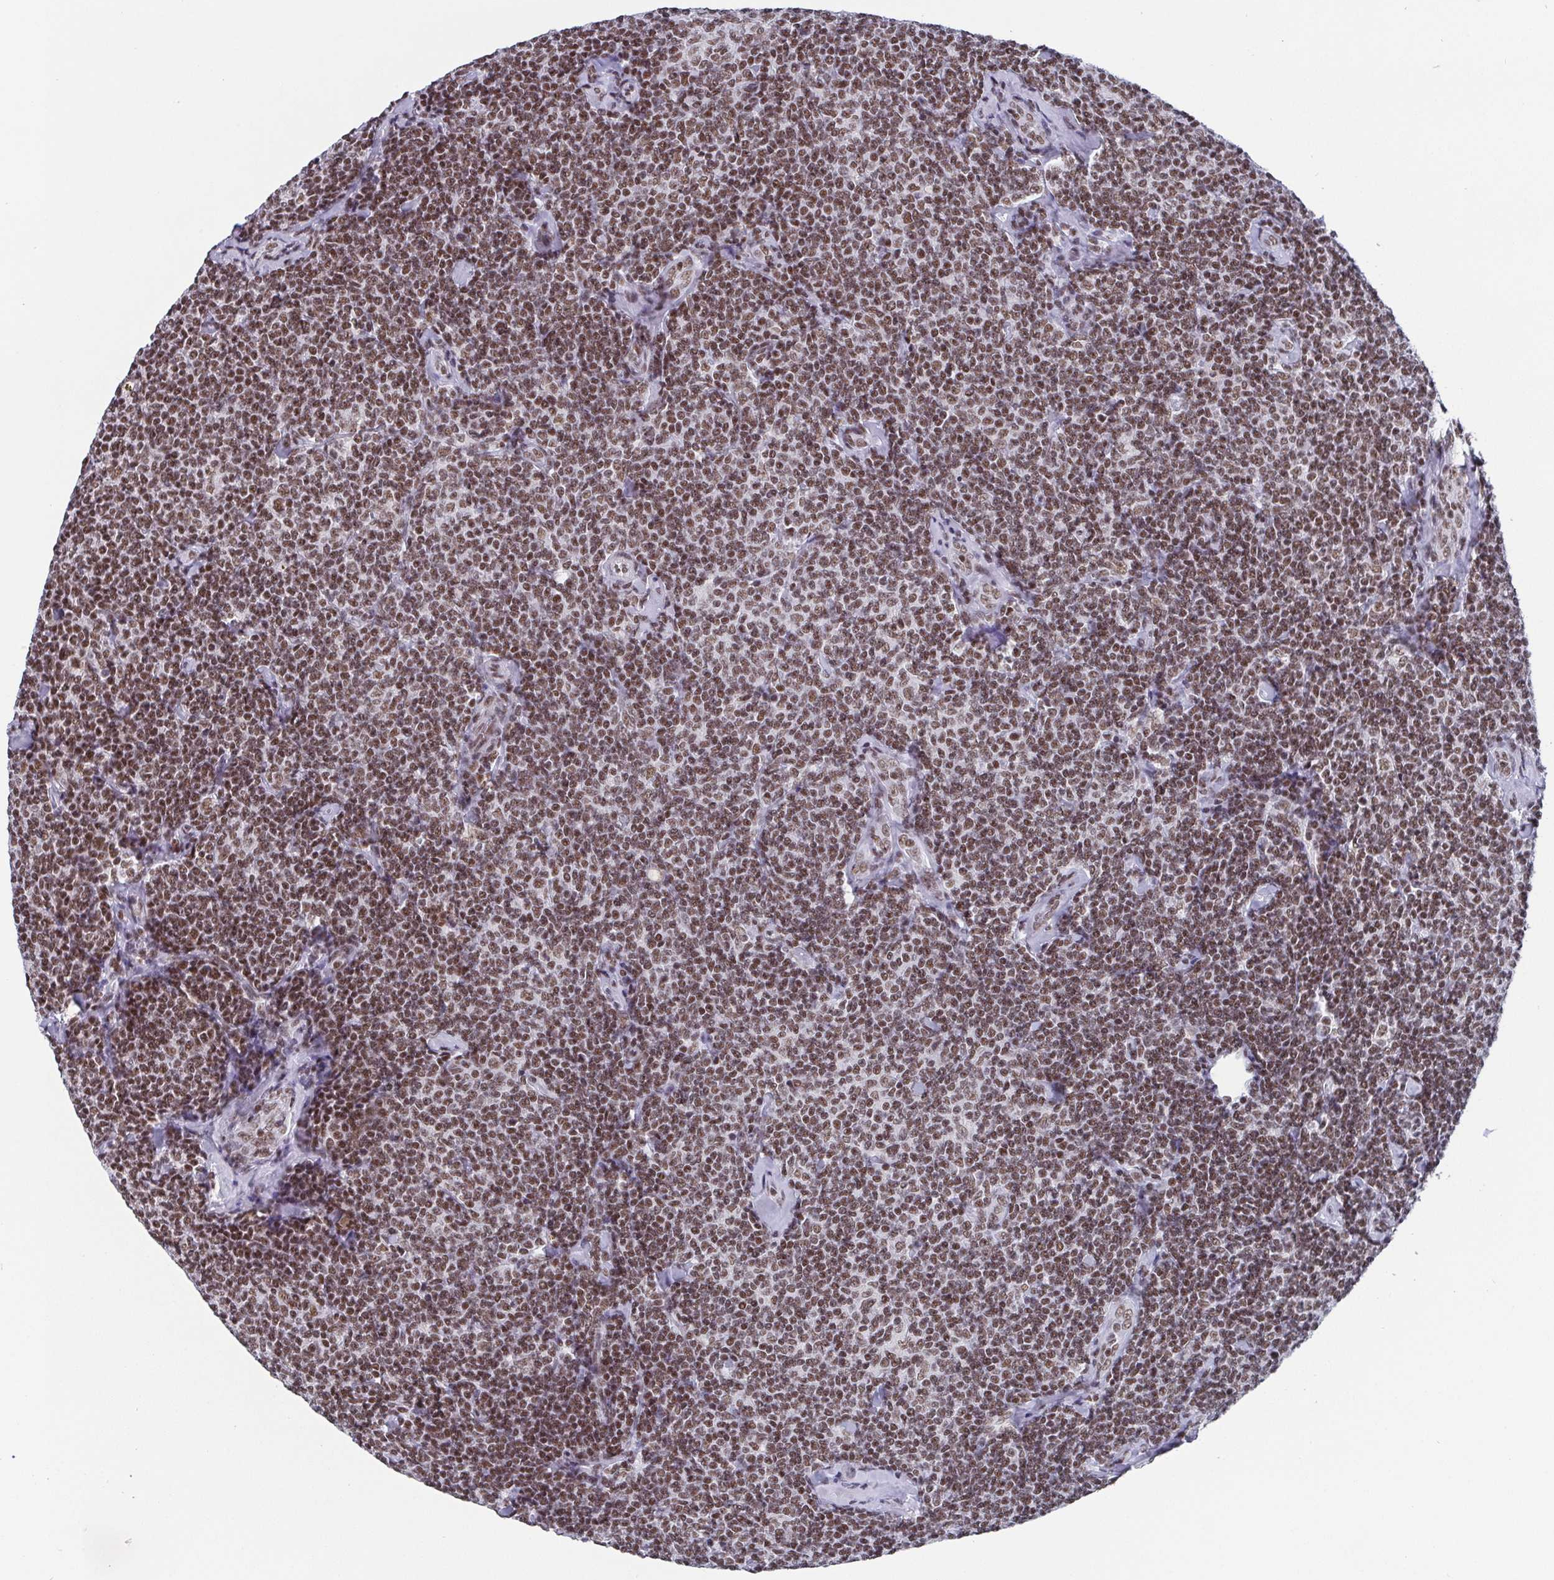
{"staining": {"intensity": "moderate", "quantity": ">75%", "location": "nuclear"}, "tissue": "lymphoma", "cell_type": "Tumor cells", "image_type": "cancer", "snomed": [{"axis": "morphology", "description": "Malignant lymphoma, non-Hodgkin's type, Low grade"}, {"axis": "topography", "description": "Lymph node"}], "caption": "IHC of lymphoma shows medium levels of moderate nuclear expression in about >75% of tumor cells. Using DAB (brown) and hematoxylin (blue) stains, captured at high magnification using brightfield microscopy.", "gene": "CTCF", "patient": {"sex": "female", "age": 56}}